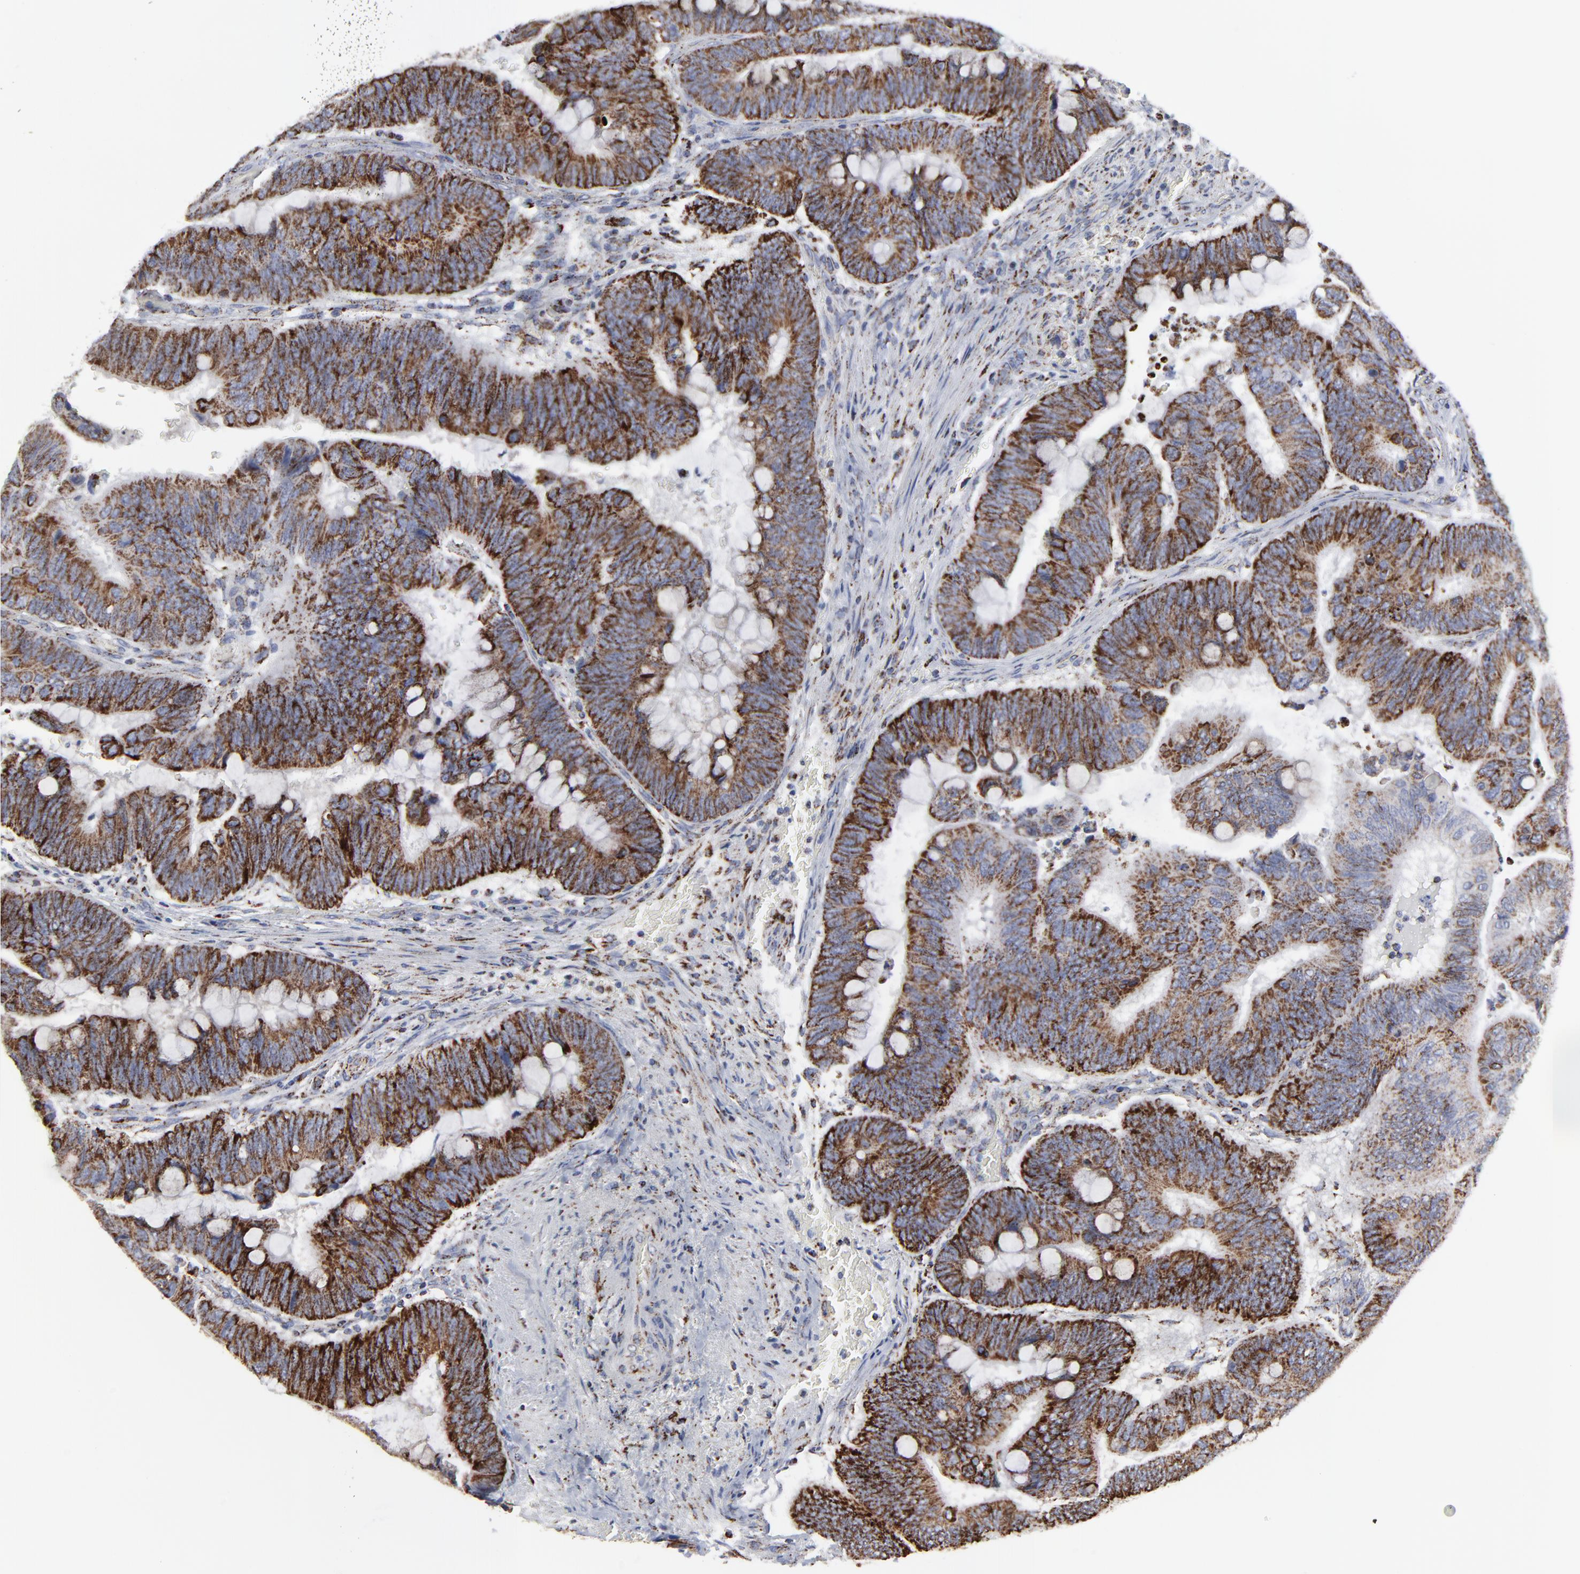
{"staining": {"intensity": "moderate", "quantity": ">75%", "location": "cytoplasmic/membranous"}, "tissue": "colorectal cancer", "cell_type": "Tumor cells", "image_type": "cancer", "snomed": [{"axis": "morphology", "description": "Normal tissue, NOS"}, {"axis": "morphology", "description": "Adenocarcinoma, NOS"}, {"axis": "topography", "description": "Rectum"}], "caption": "Adenocarcinoma (colorectal) was stained to show a protein in brown. There is medium levels of moderate cytoplasmic/membranous positivity in approximately >75% of tumor cells.", "gene": "TXNRD2", "patient": {"sex": "male", "age": 92}}